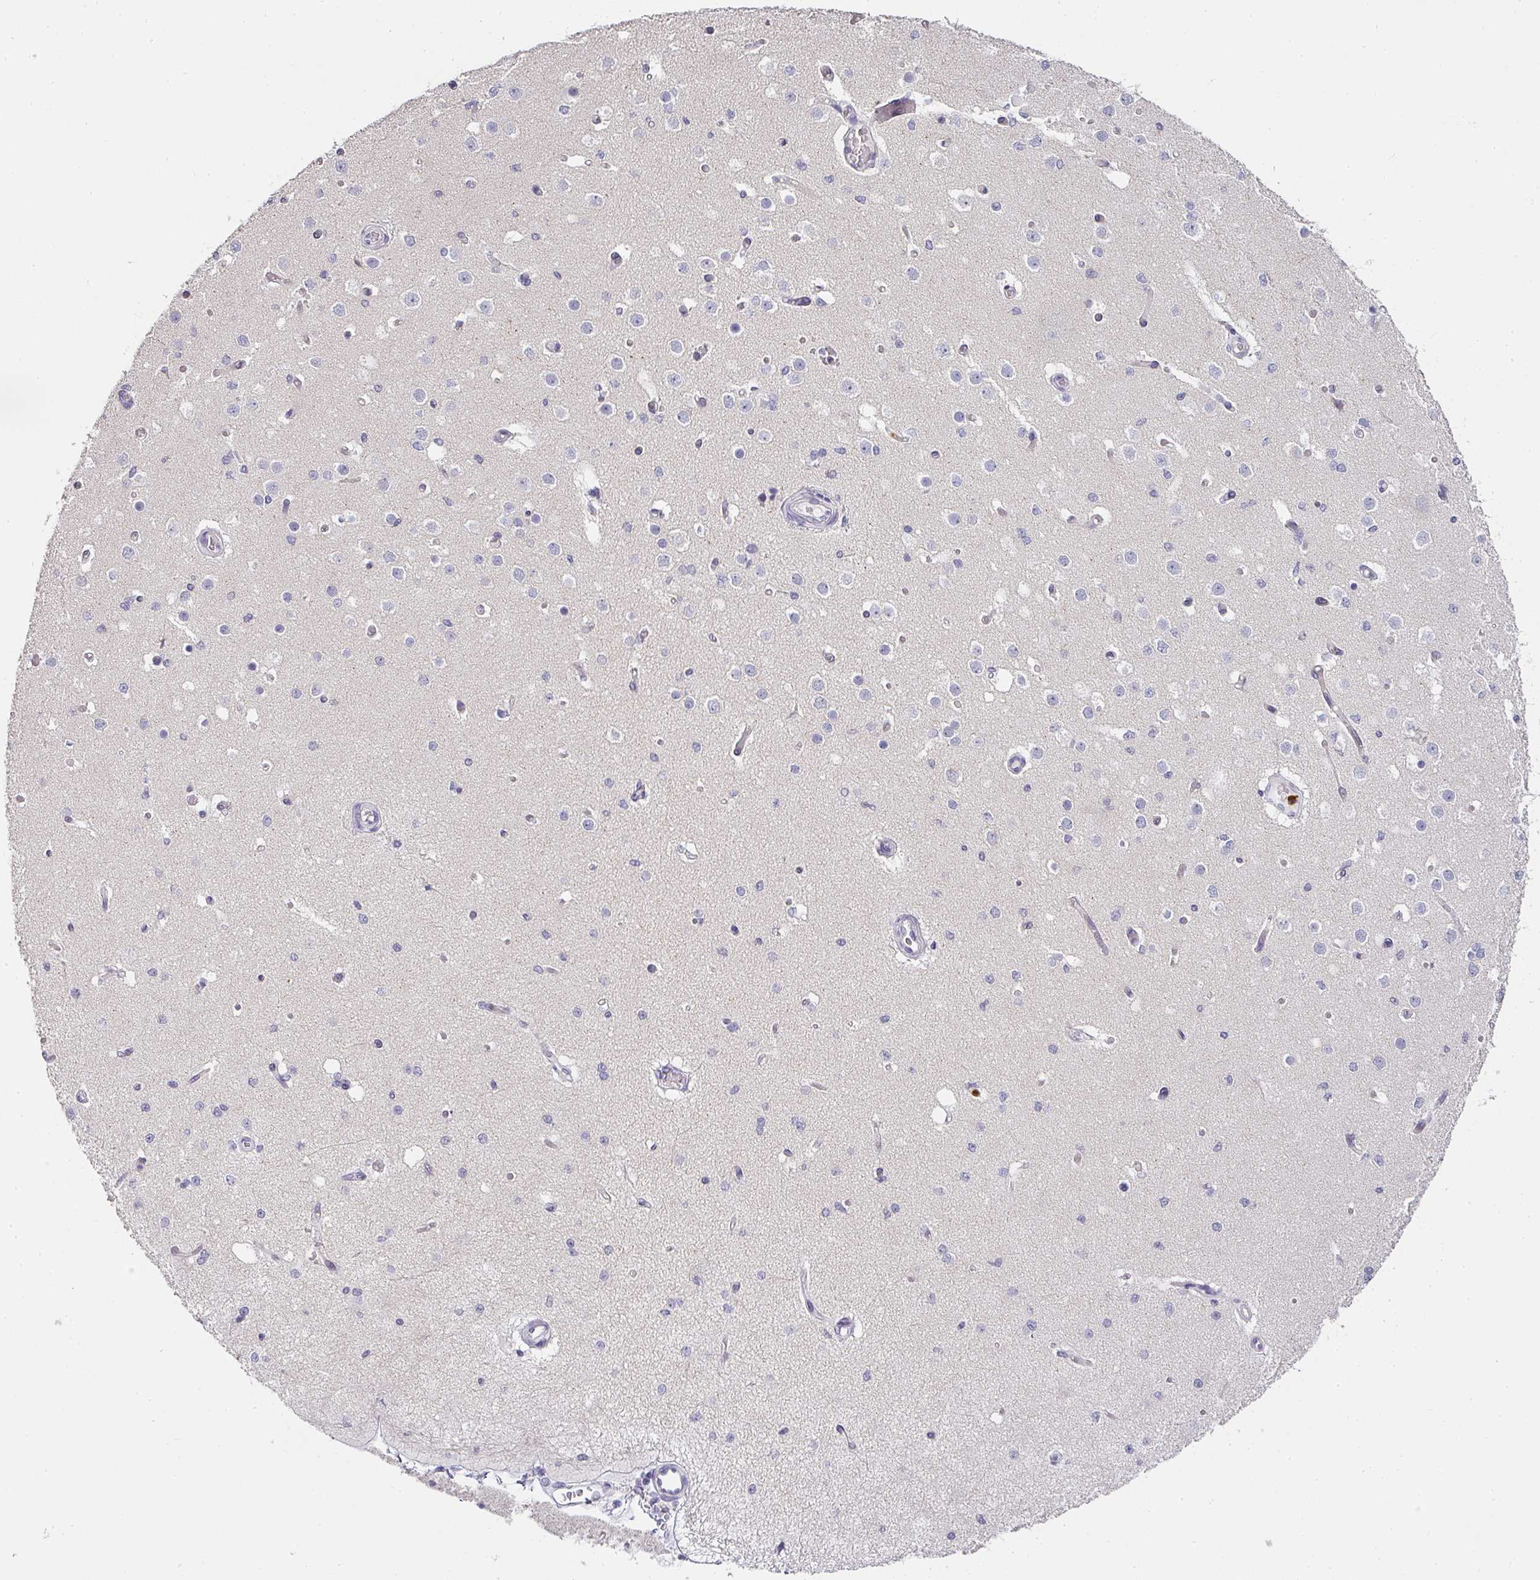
{"staining": {"intensity": "negative", "quantity": "none", "location": "none"}, "tissue": "cerebral cortex", "cell_type": "Endothelial cells", "image_type": "normal", "snomed": [{"axis": "morphology", "description": "Normal tissue, NOS"}, {"axis": "morphology", "description": "Inflammation, NOS"}, {"axis": "topography", "description": "Cerebral cortex"}], "caption": "Protein analysis of unremarkable cerebral cortex shows no significant positivity in endothelial cells. The staining was performed using DAB (3,3'-diaminobenzidine) to visualize the protein expression in brown, while the nuclei were stained in blue with hematoxylin (Magnification: 20x).", "gene": "CAMP", "patient": {"sex": "male", "age": 6}}